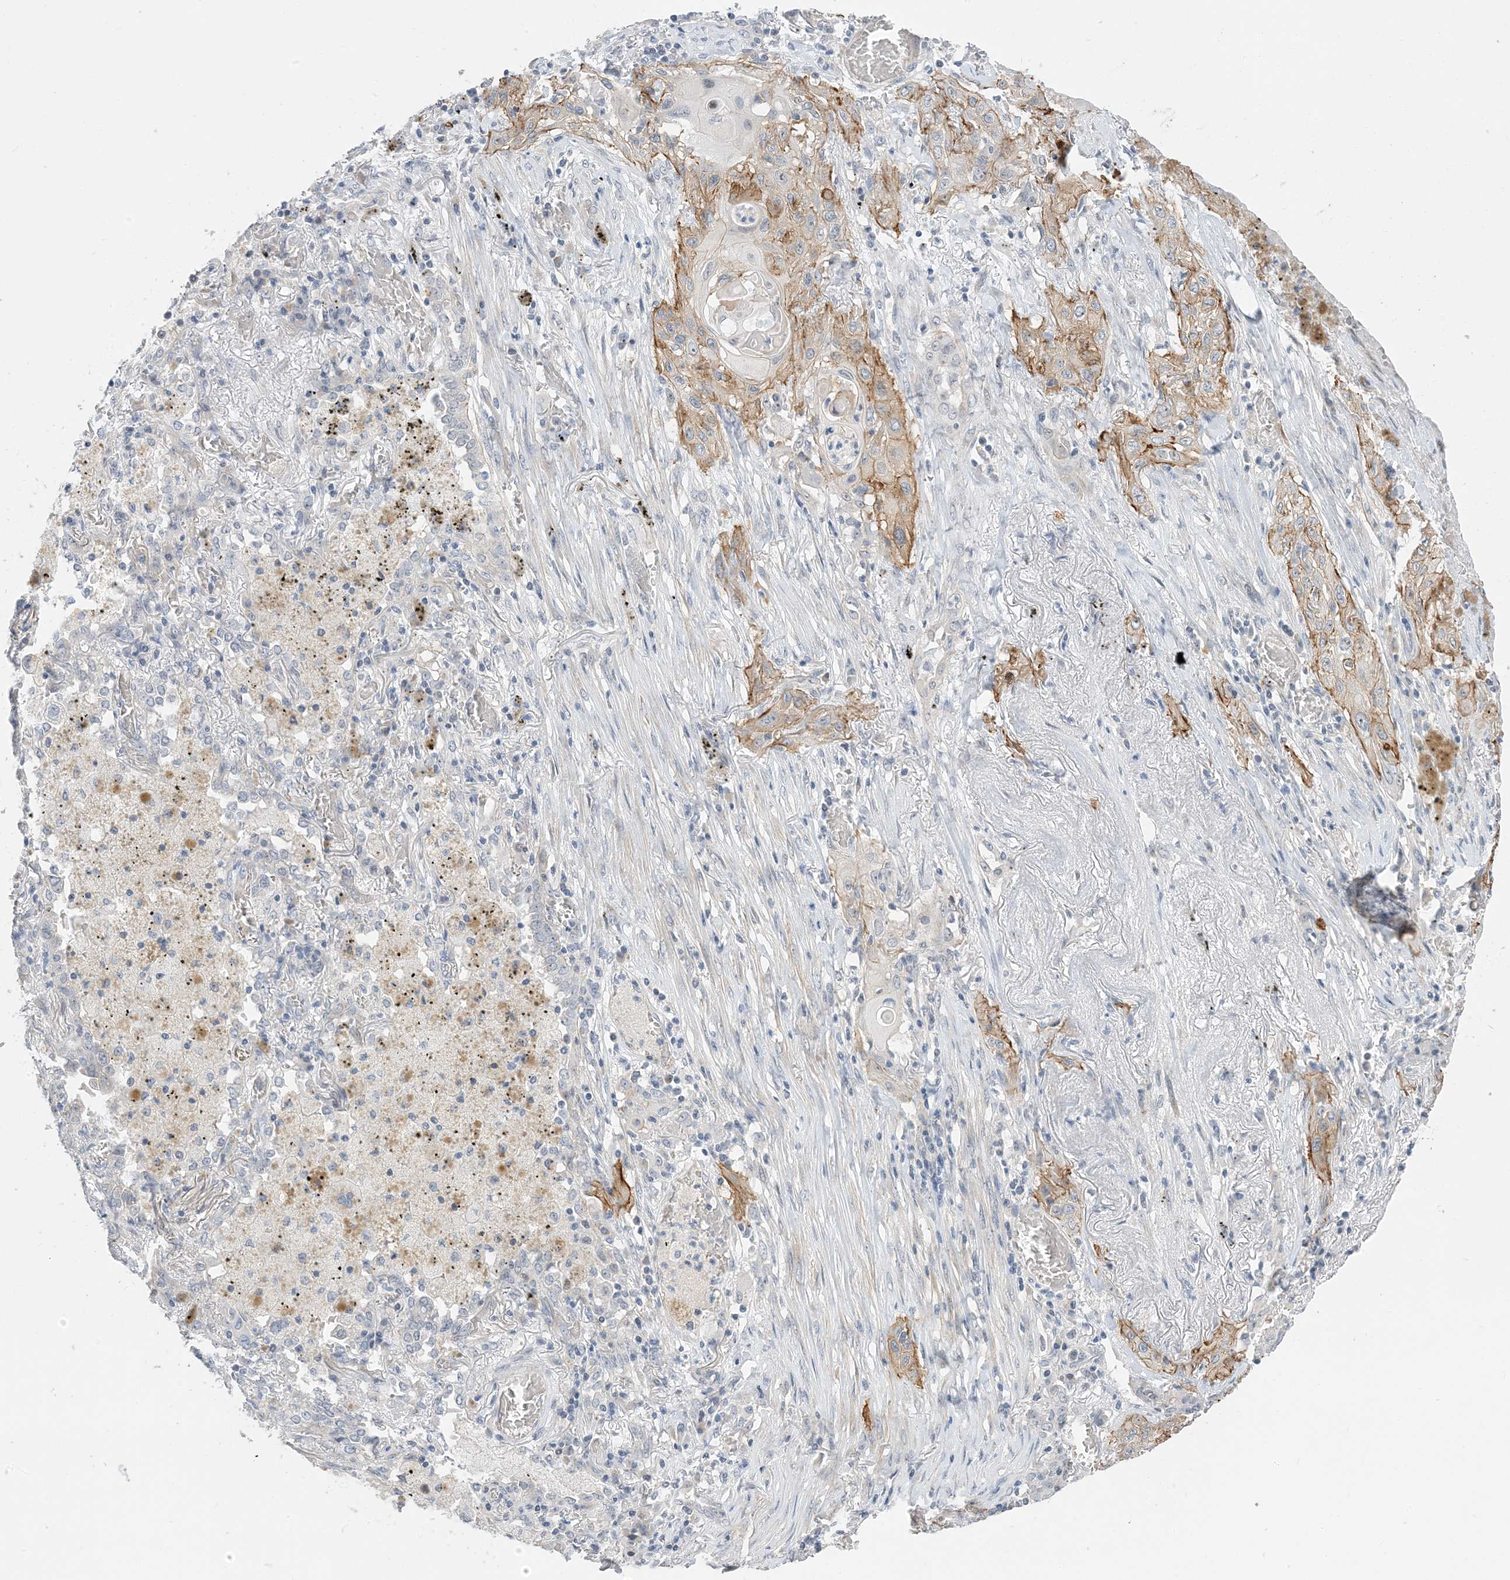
{"staining": {"intensity": "moderate", "quantity": ">75%", "location": "cytoplasmic/membranous"}, "tissue": "lung cancer", "cell_type": "Tumor cells", "image_type": "cancer", "snomed": [{"axis": "morphology", "description": "Squamous cell carcinoma, NOS"}, {"axis": "topography", "description": "Lung"}], "caption": "Lung cancer (squamous cell carcinoma) stained with a protein marker reveals moderate staining in tumor cells.", "gene": "IL36B", "patient": {"sex": "female", "age": 47}}